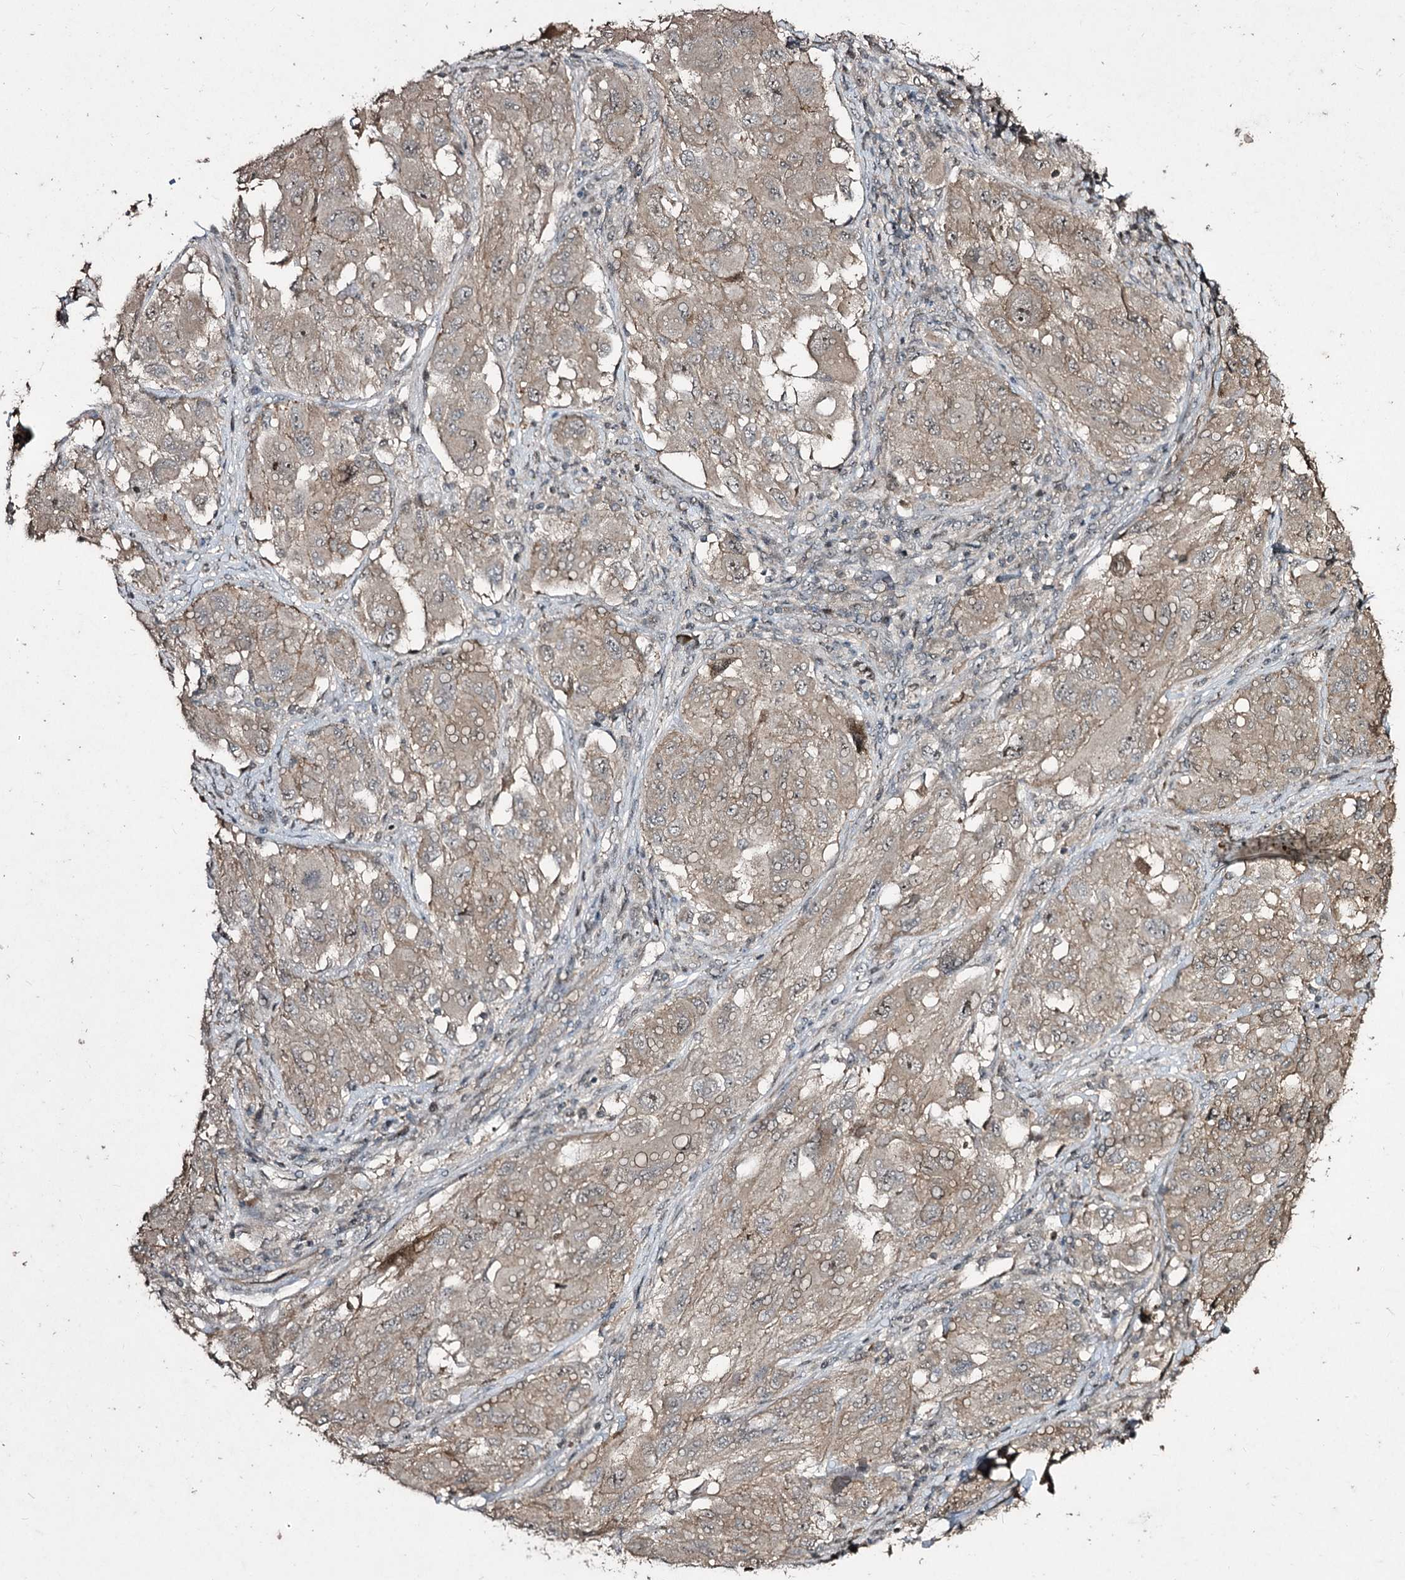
{"staining": {"intensity": "weak", "quantity": "<25%", "location": "cytoplasmic/membranous"}, "tissue": "melanoma", "cell_type": "Tumor cells", "image_type": "cancer", "snomed": [{"axis": "morphology", "description": "Malignant melanoma, NOS"}, {"axis": "topography", "description": "Skin"}], "caption": "Immunohistochemical staining of human melanoma shows no significant staining in tumor cells. (DAB immunohistochemistry with hematoxylin counter stain).", "gene": "CPNE8", "patient": {"sex": "female", "age": 91}}